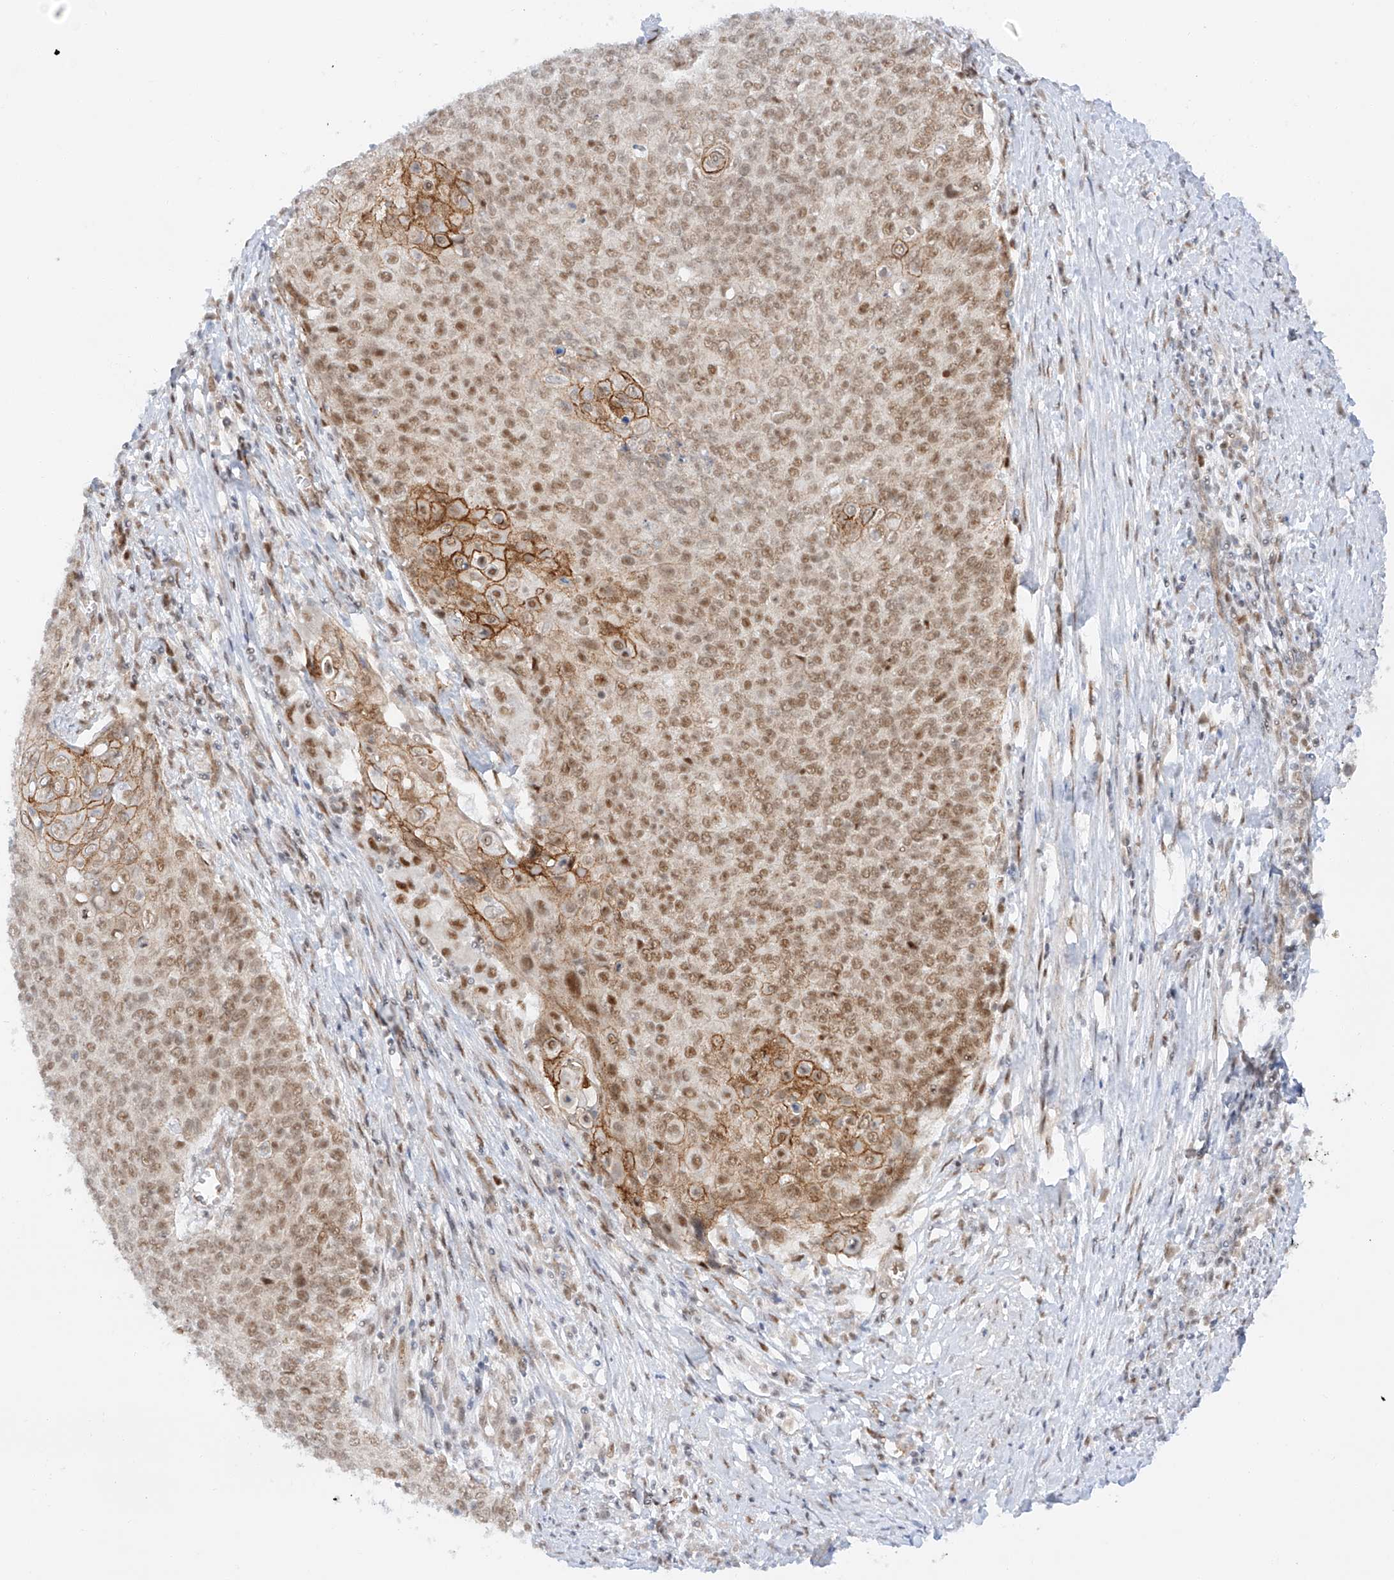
{"staining": {"intensity": "moderate", "quantity": ">75%", "location": "cytoplasmic/membranous,nuclear"}, "tissue": "cervical cancer", "cell_type": "Tumor cells", "image_type": "cancer", "snomed": [{"axis": "morphology", "description": "Squamous cell carcinoma, NOS"}, {"axis": "topography", "description": "Cervix"}], "caption": "Protein staining of cervical cancer tissue displays moderate cytoplasmic/membranous and nuclear expression in approximately >75% of tumor cells.", "gene": "POGK", "patient": {"sex": "female", "age": 39}}